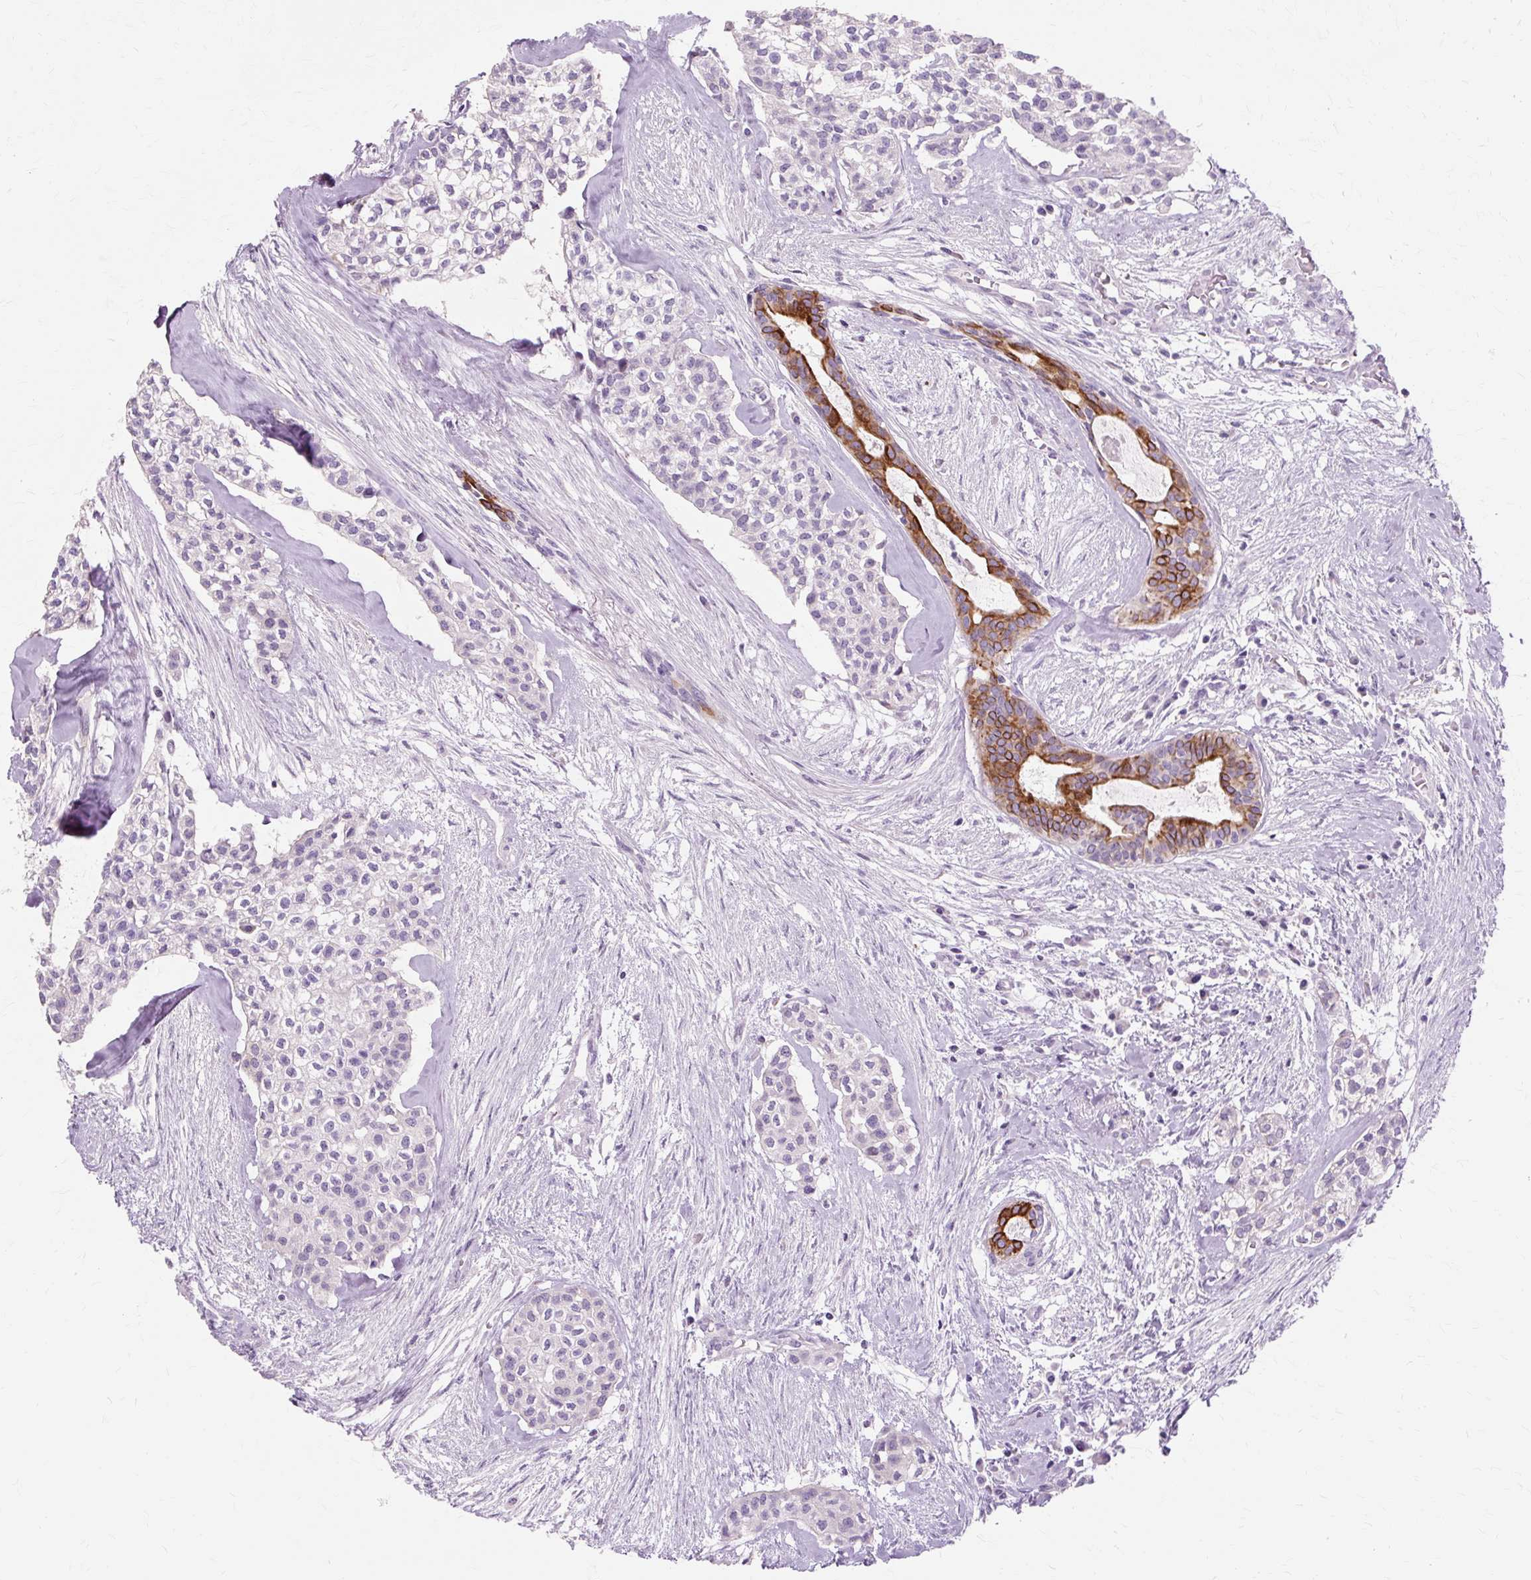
{"staining": {"intensity": "negative", "quantity": "none", "location": "none"}, "tissue": "head and neck cancer", "cell_type": "Tumor cells", "image_type": "cancer", "snomed": [{"axis": "morphology", "description": "Adenocarcinoma, NOS"}, {"axis": "topography", "description": "Head-Neck"}], "caption": "Adenocarcinoma (head and neck) was stained to show a protein in brown. There is no significant staining in tumor cells.", "gene": "IRX2", "patient": {"sex": "male", "age": 81}}